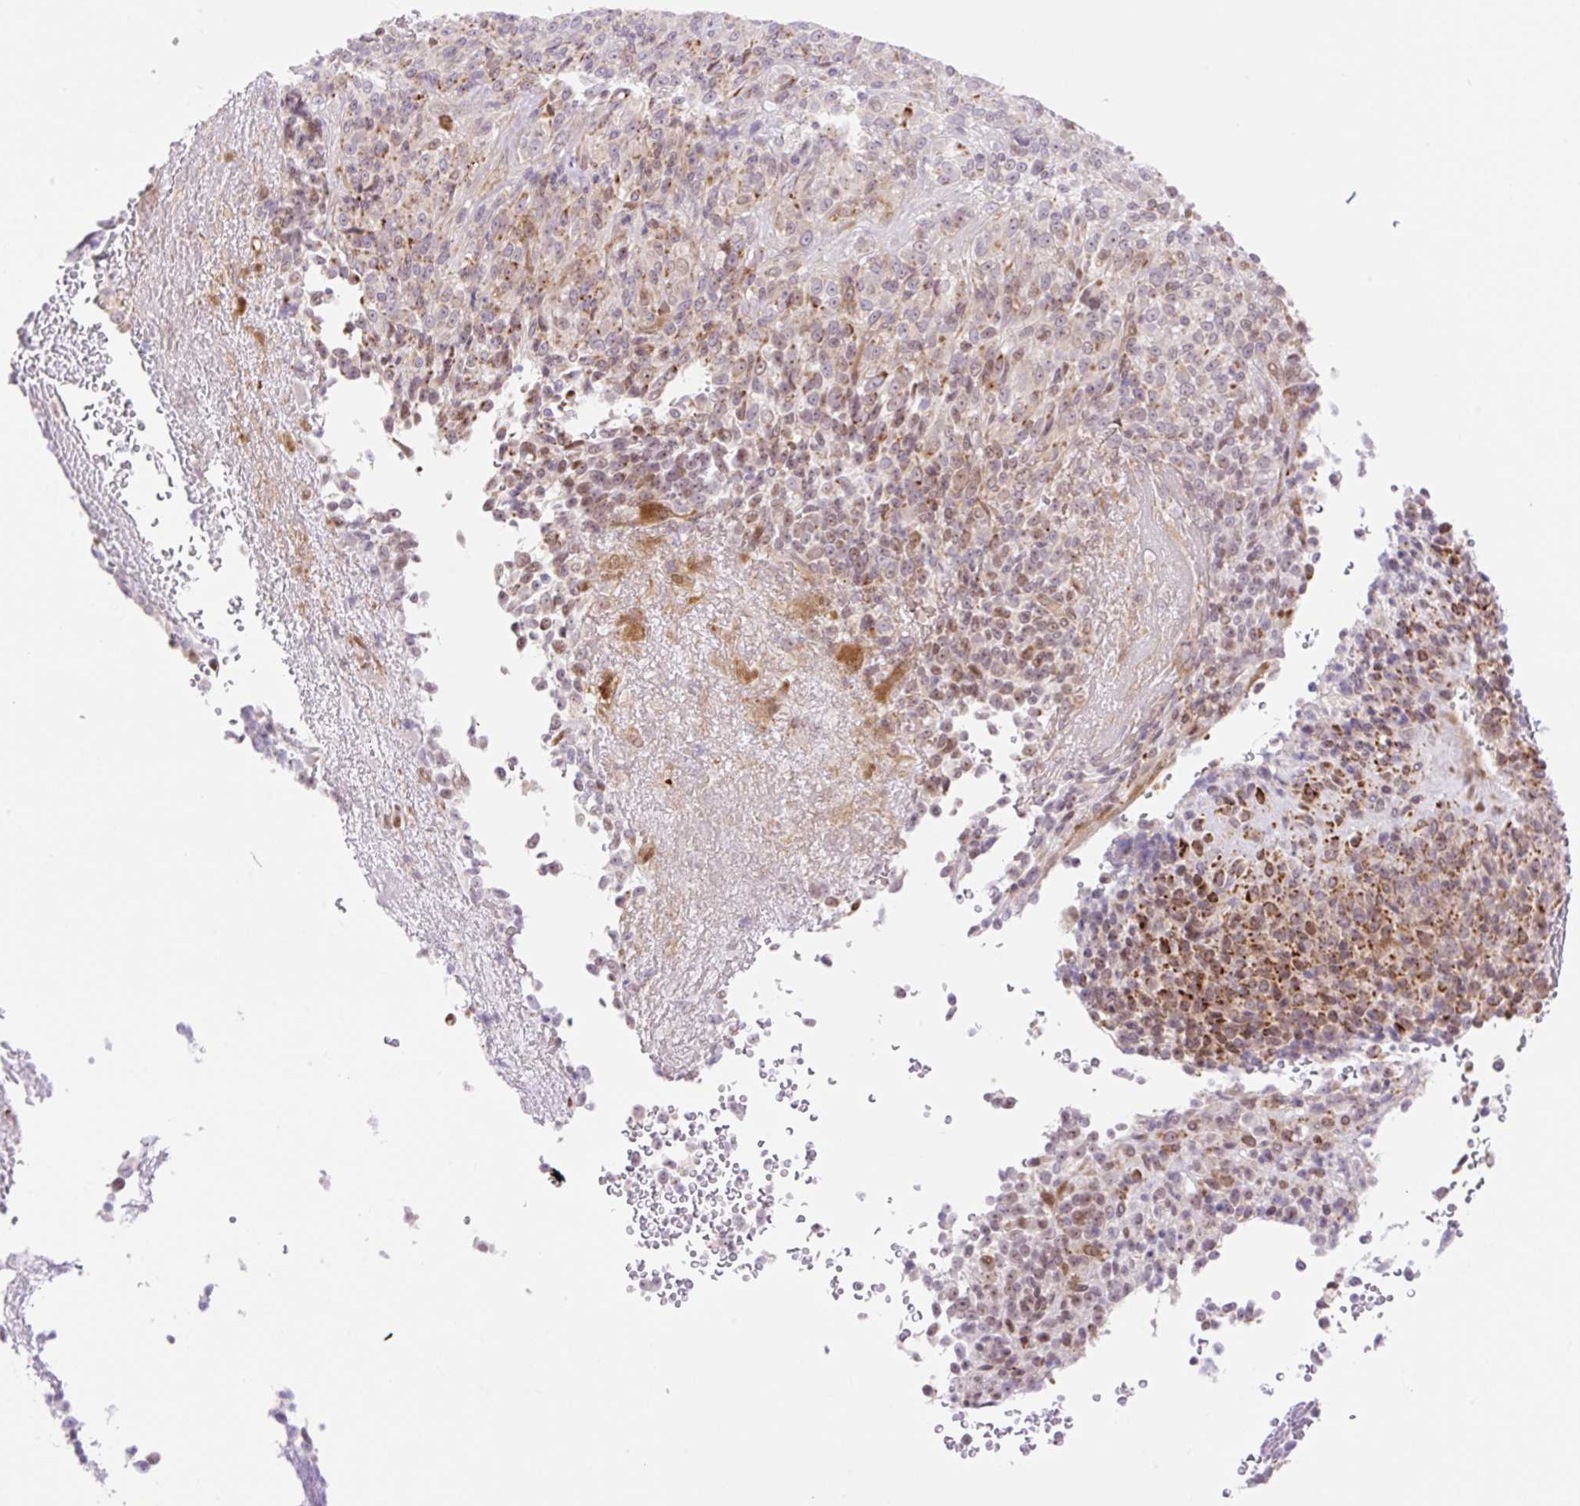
{"staining": {"intensity": "moderate", "quantity": ">75%", "location": "cytoplasmic/membranous,nuclear"}, "tissue": "melanoma", "cell_type": "Tumor cells", "image_type": "cancer", "snomed": [{"axis": "morphology", "description": "Malignant melanoma, Metastatic site"}, {"axis": "topography", "description": "Brain"}], "caption": "Malignant melanoma (metastatic site) stained with immunohistochemistry demonstrates moderate cytoplasmic/membranous and nuclear expression in about >75% of tumor cells.", "gene": "ZFP41", "patient": {"sex": "female", "age": 56}}